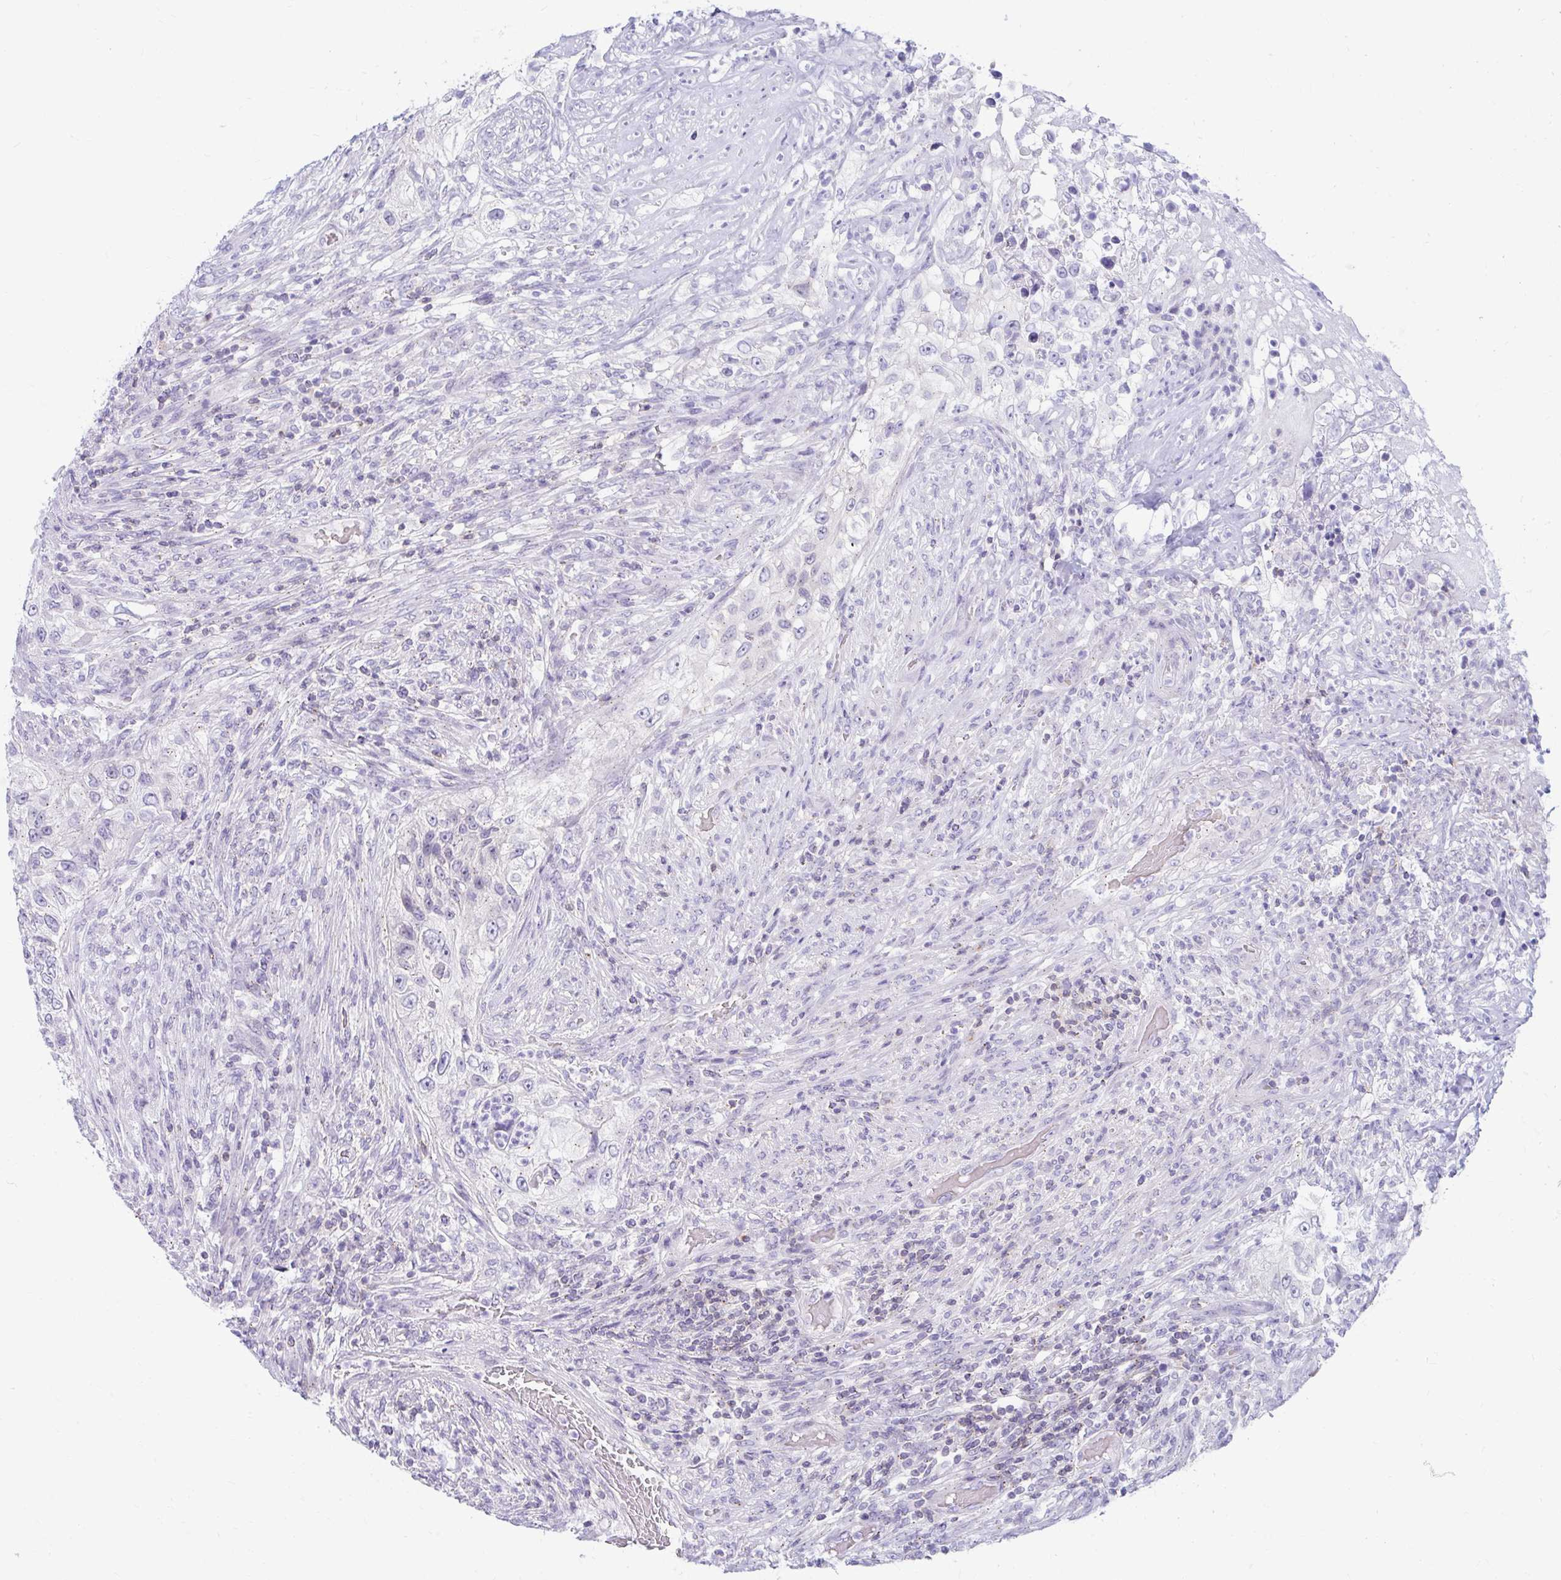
{"staining": {"intensity": "negative", "quantity": "none", "location": "none"}, "tissue": "urothelial cancer", "cell_type": "Tumor cells", "image_type": "cancer", "snomed": [{"axis": "morphology", "description": "Urothelial carcinoma, High grade"}, {"axis": "topography", "description": "Urinary bladder"}], "caption": "A high-resolution micrograph shows immunohistochemistry (IHC) staining of urothelial carcinoma (high-grade), which demonstrates no significant positivity in tumor cells.", "gene": "RADIL", "patient": {"sex": "female", "age": 60}}